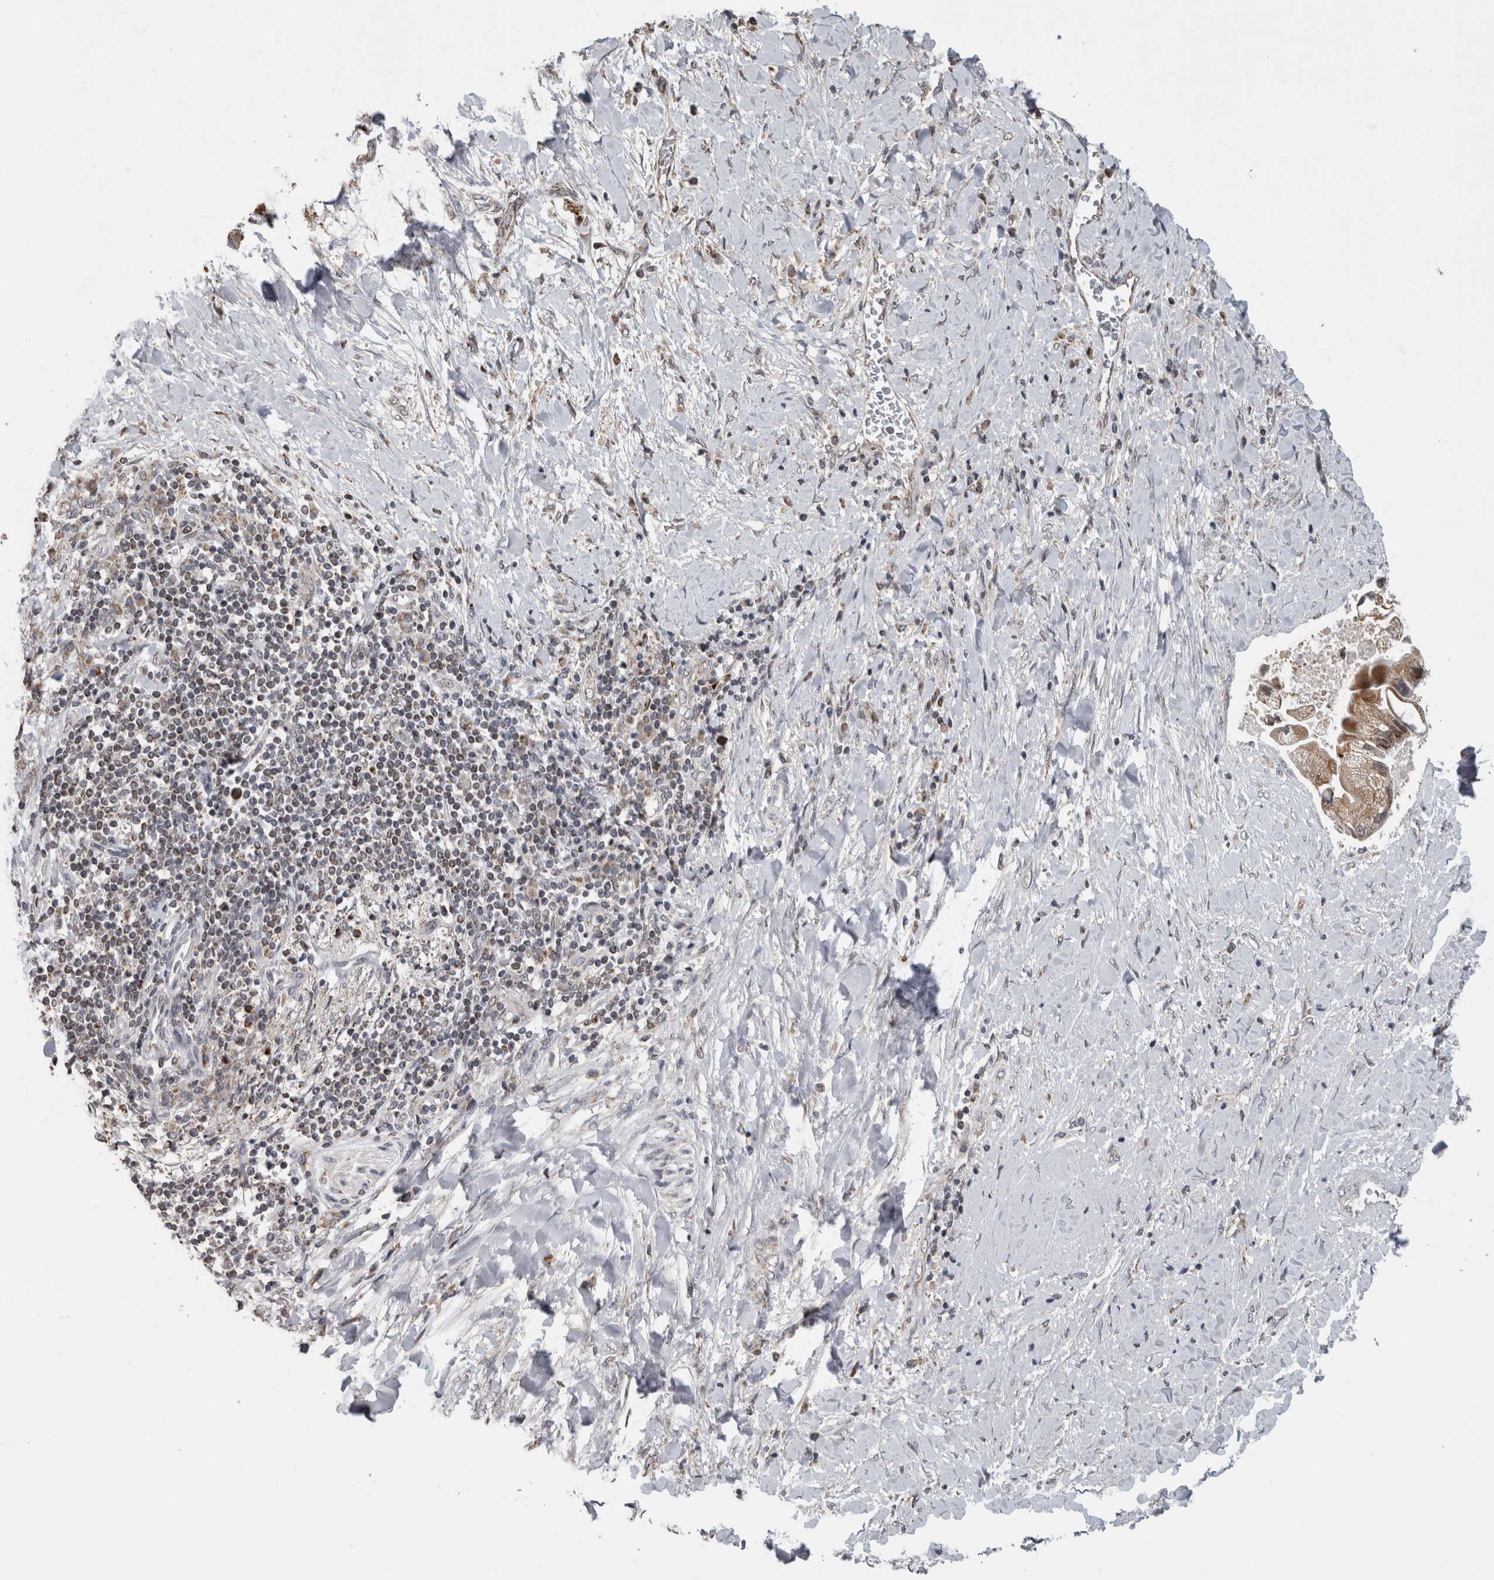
{"staining": {"intensity": "moderate", "quantity": ">75%", "location": "cytoplasmic/membranous"}, "tissue": "liver cancer", "cell_type": "Tumor cells", "image_type": "cancer", "snomed": [{"axis": "morphology", "description": "Cholangiocarcinoma"}, {"axis": "topography", "description": "Liver"}], "caption": "The image shows staining of liver cancer, revealing moderate cytoplasmic/membranous protein expression (brown color) within tumor cells.", "gene": "OR2K2", "patient": {"sex": "male", "age": 50}}